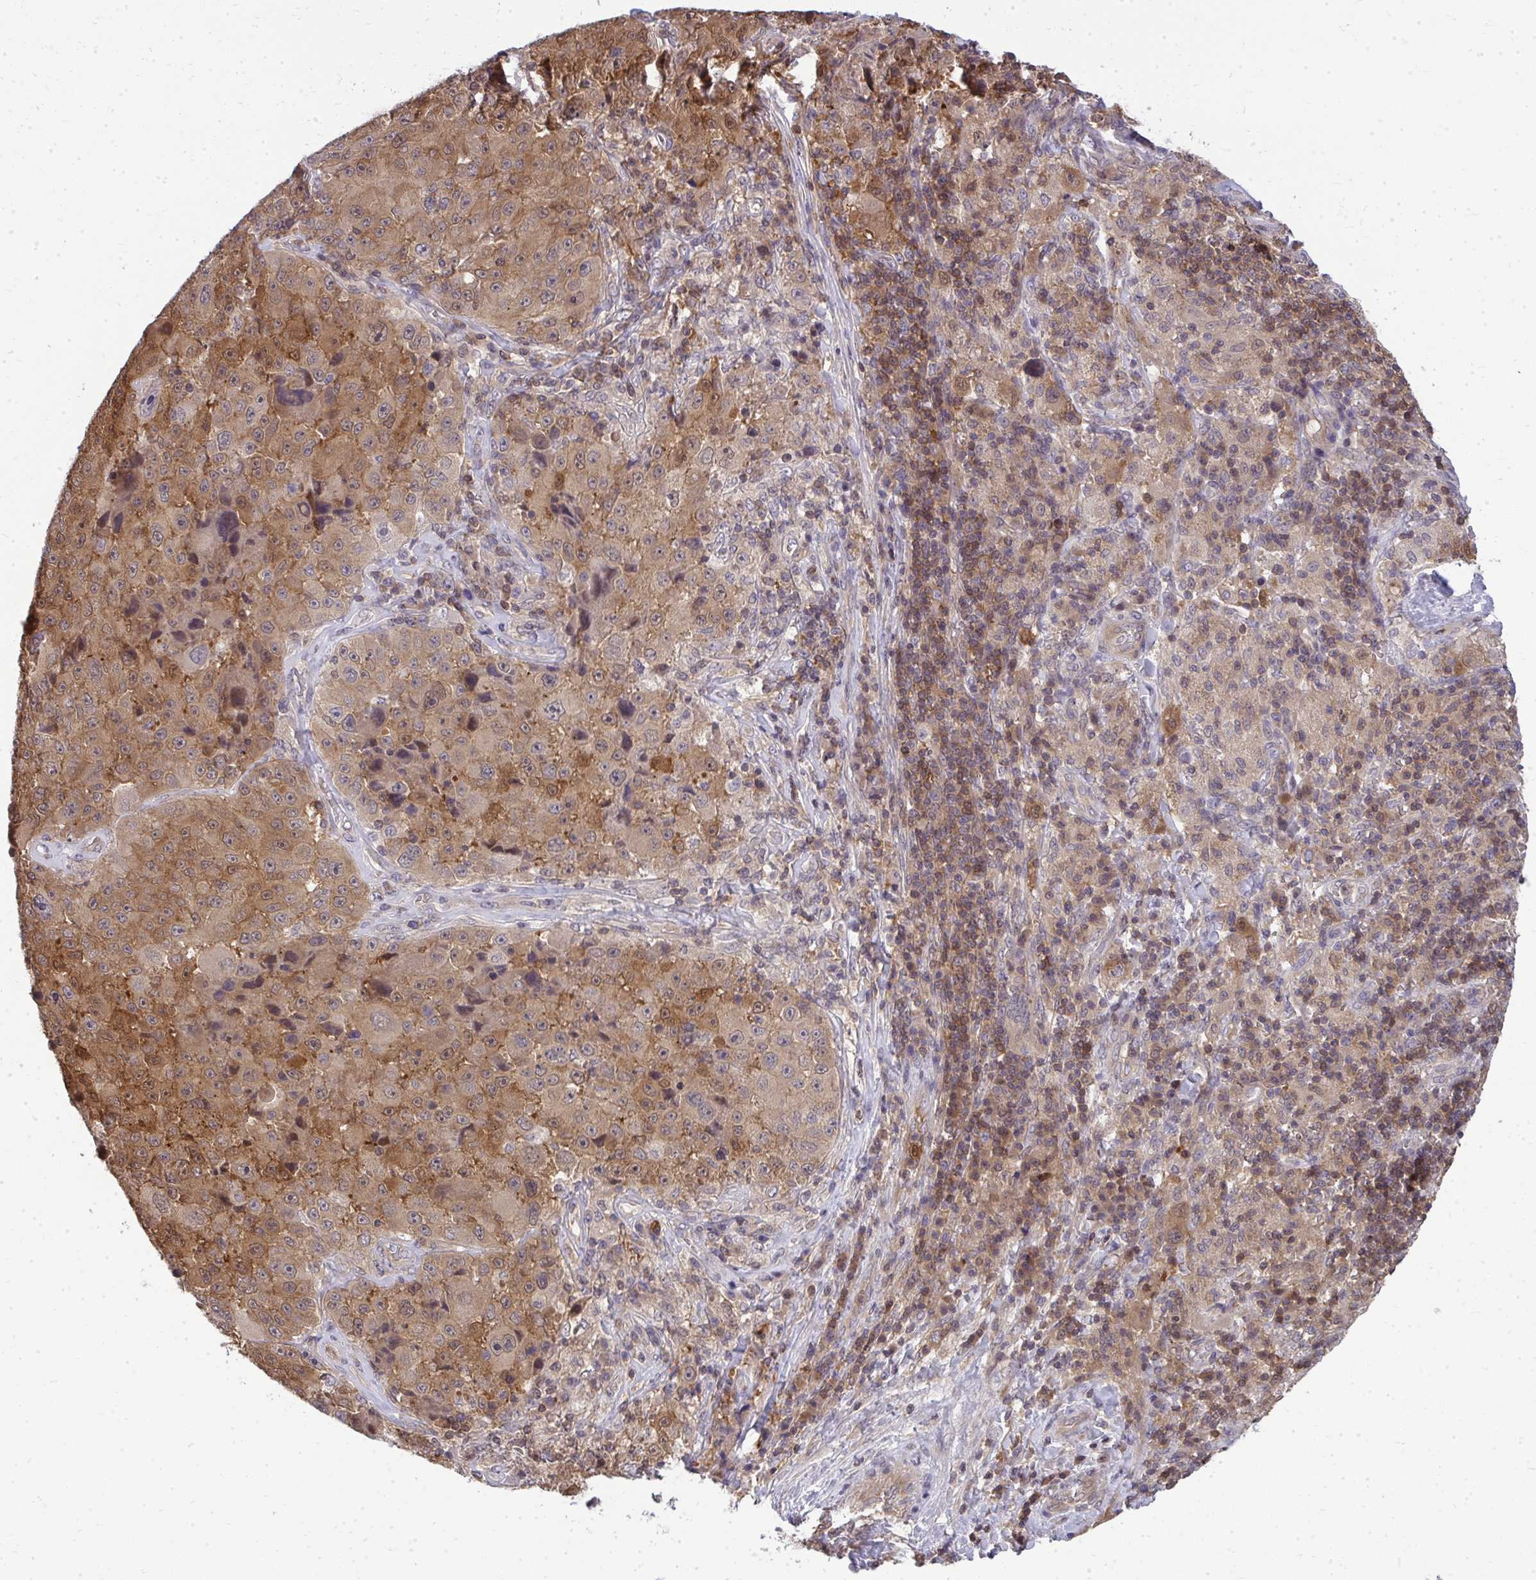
{"staining": {"intensity": "moderate", "quantity": ">75%", "location": "cytoplasmic/membranous"}, "tissue": "melanoma", "cell_type": "Tumor cells", "image_type": "cancer", "snomed": [{"axis": "morphology", "description": "Malignant melanoma, Metastatic site"}, {"axis": "topography", "description": "Lymph node"}], "caption": "An IHC micrograph of neoplastic tissue is shown. Protein staining in brown highlights moderate cytoplasmic/membranous positivity in malignant melanoma (metastatic site) within tumor cells.", "gene": "HDHD2", "patient": {"sex": "male", "age": 62}}